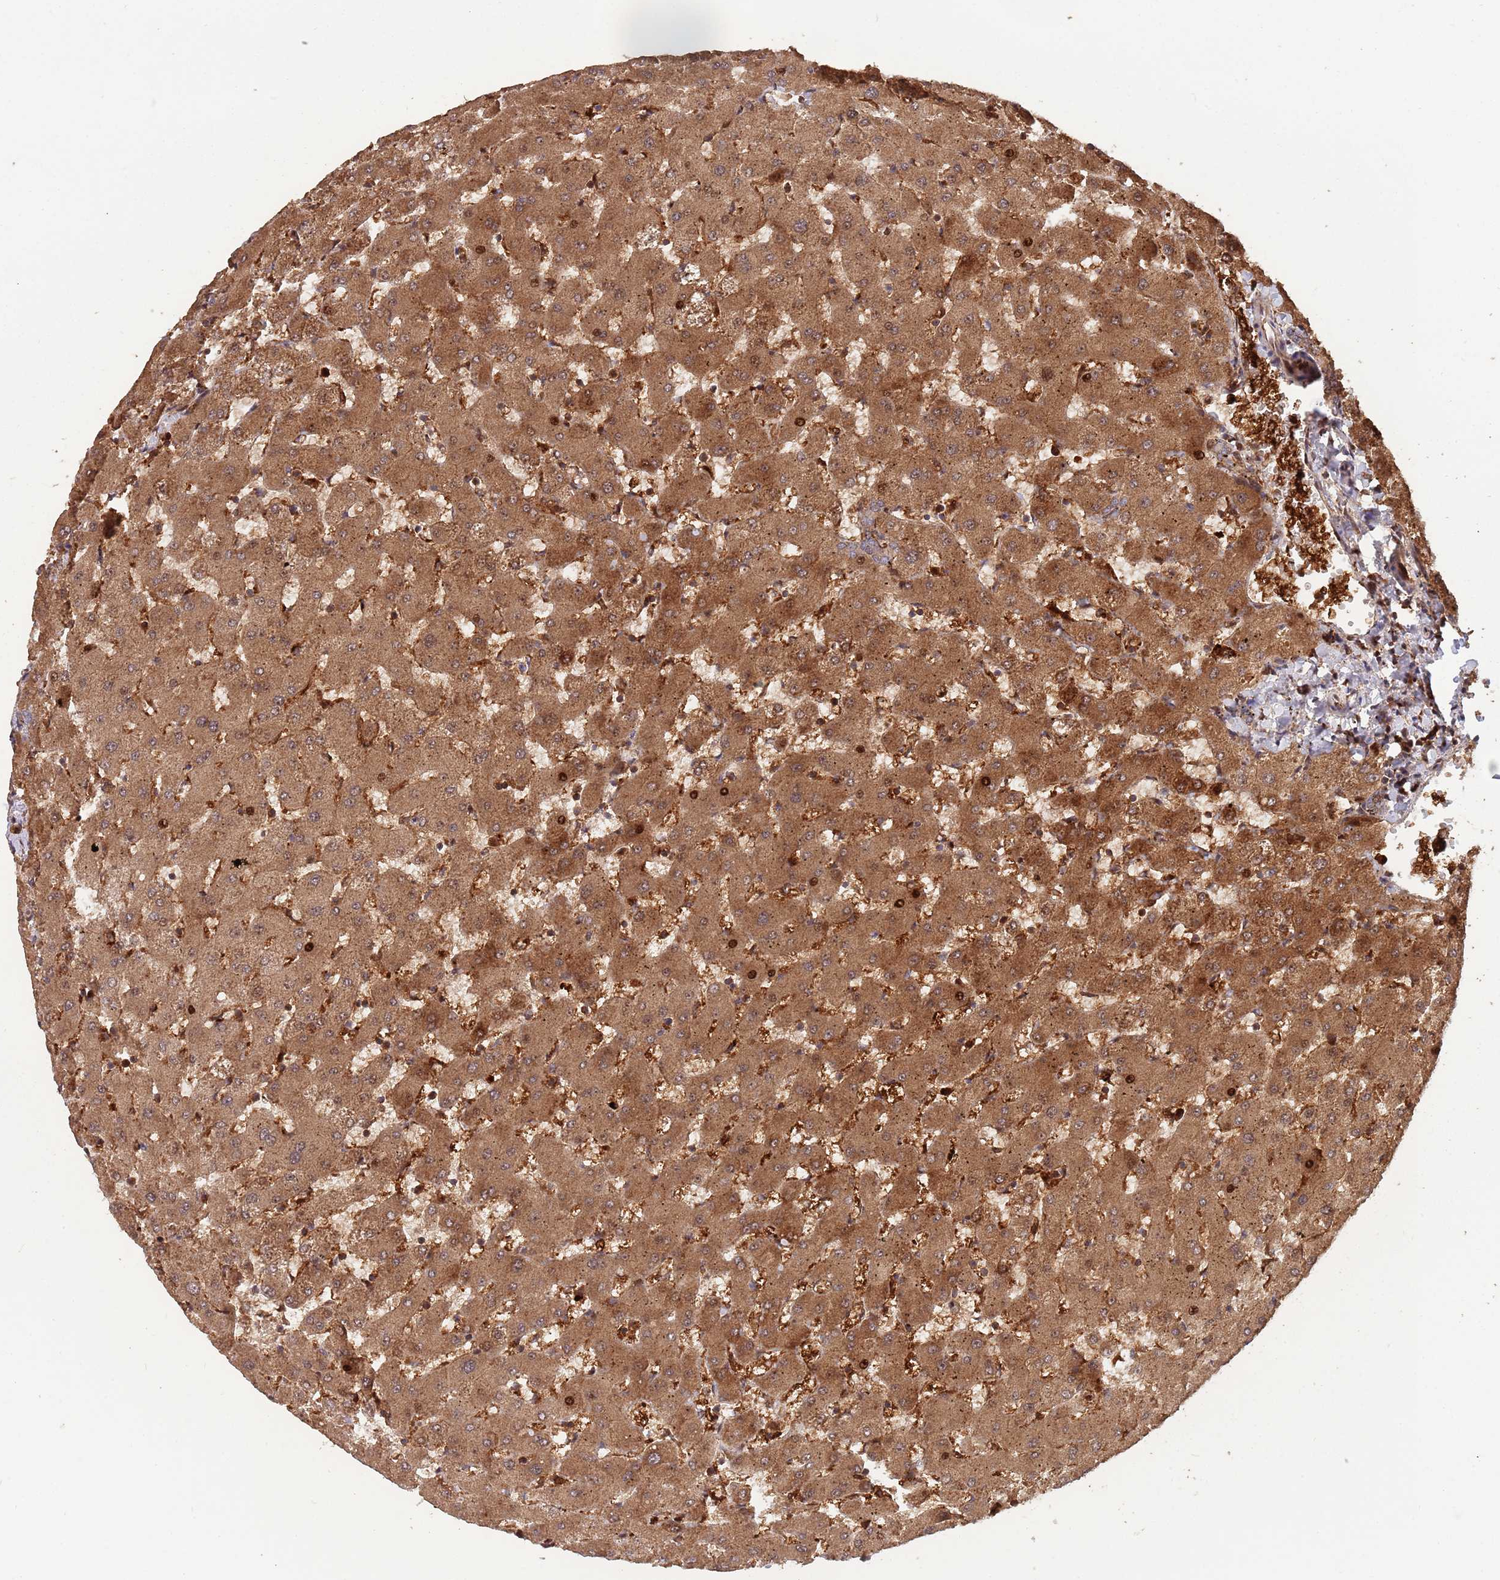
{"staining": {"intensity": "weak", "quantity": ">75%", "location": "cytoplasmic/membranous"}, "tissue": "liver", "cell_type": "Cholangiocytes", "image_type": "normal", "snomed": [{"axis": "morphology", "description": "Normal tissue, NOS"}, {"axis": "topography", "description": "Liver"}], "caption": "Benign liver exhibits weak cytoplasmic/membranous staining in about >75% of cholangiocytes, visualized by immunohistochemistry.", "gene": "ZNF428", "patient": {"sex": "female", "age": 63}}